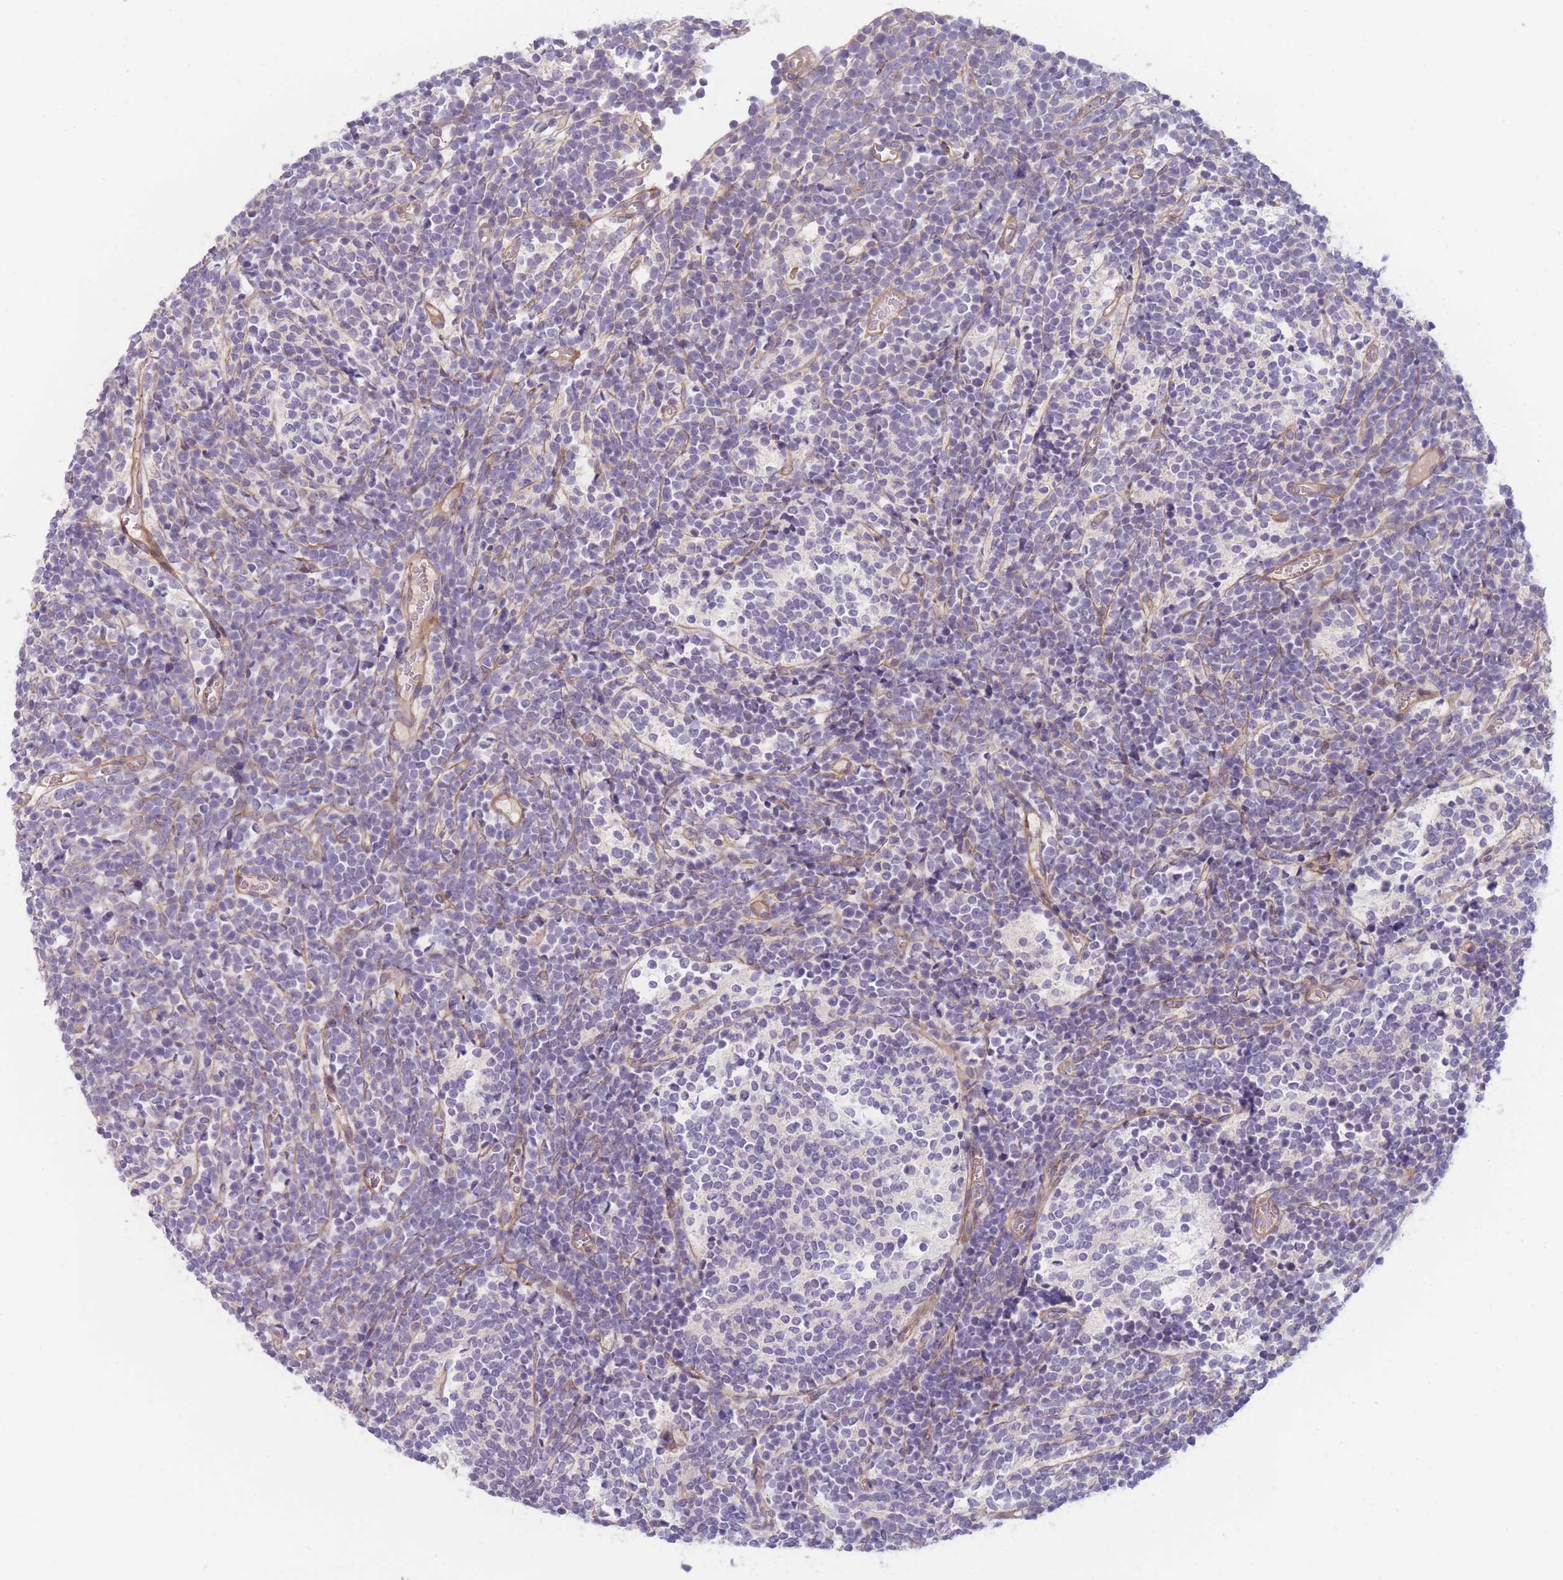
{"staining": {"intensity": "negative", "quantity": "none", "location": "none"}, "tissue": "glioma", "cell_type": "Tumor cells", "image_type": "cancer", "snomed": [{"axis": "morphology", "description": "Glioma, malignant, Low grade"}, {"axis": "topography", "description": "Brain"}], "caption": "Tumor cells show no significant staining in glioma.", "gene": "WDR93", "patient": {"sex": "female", "age": 1}}